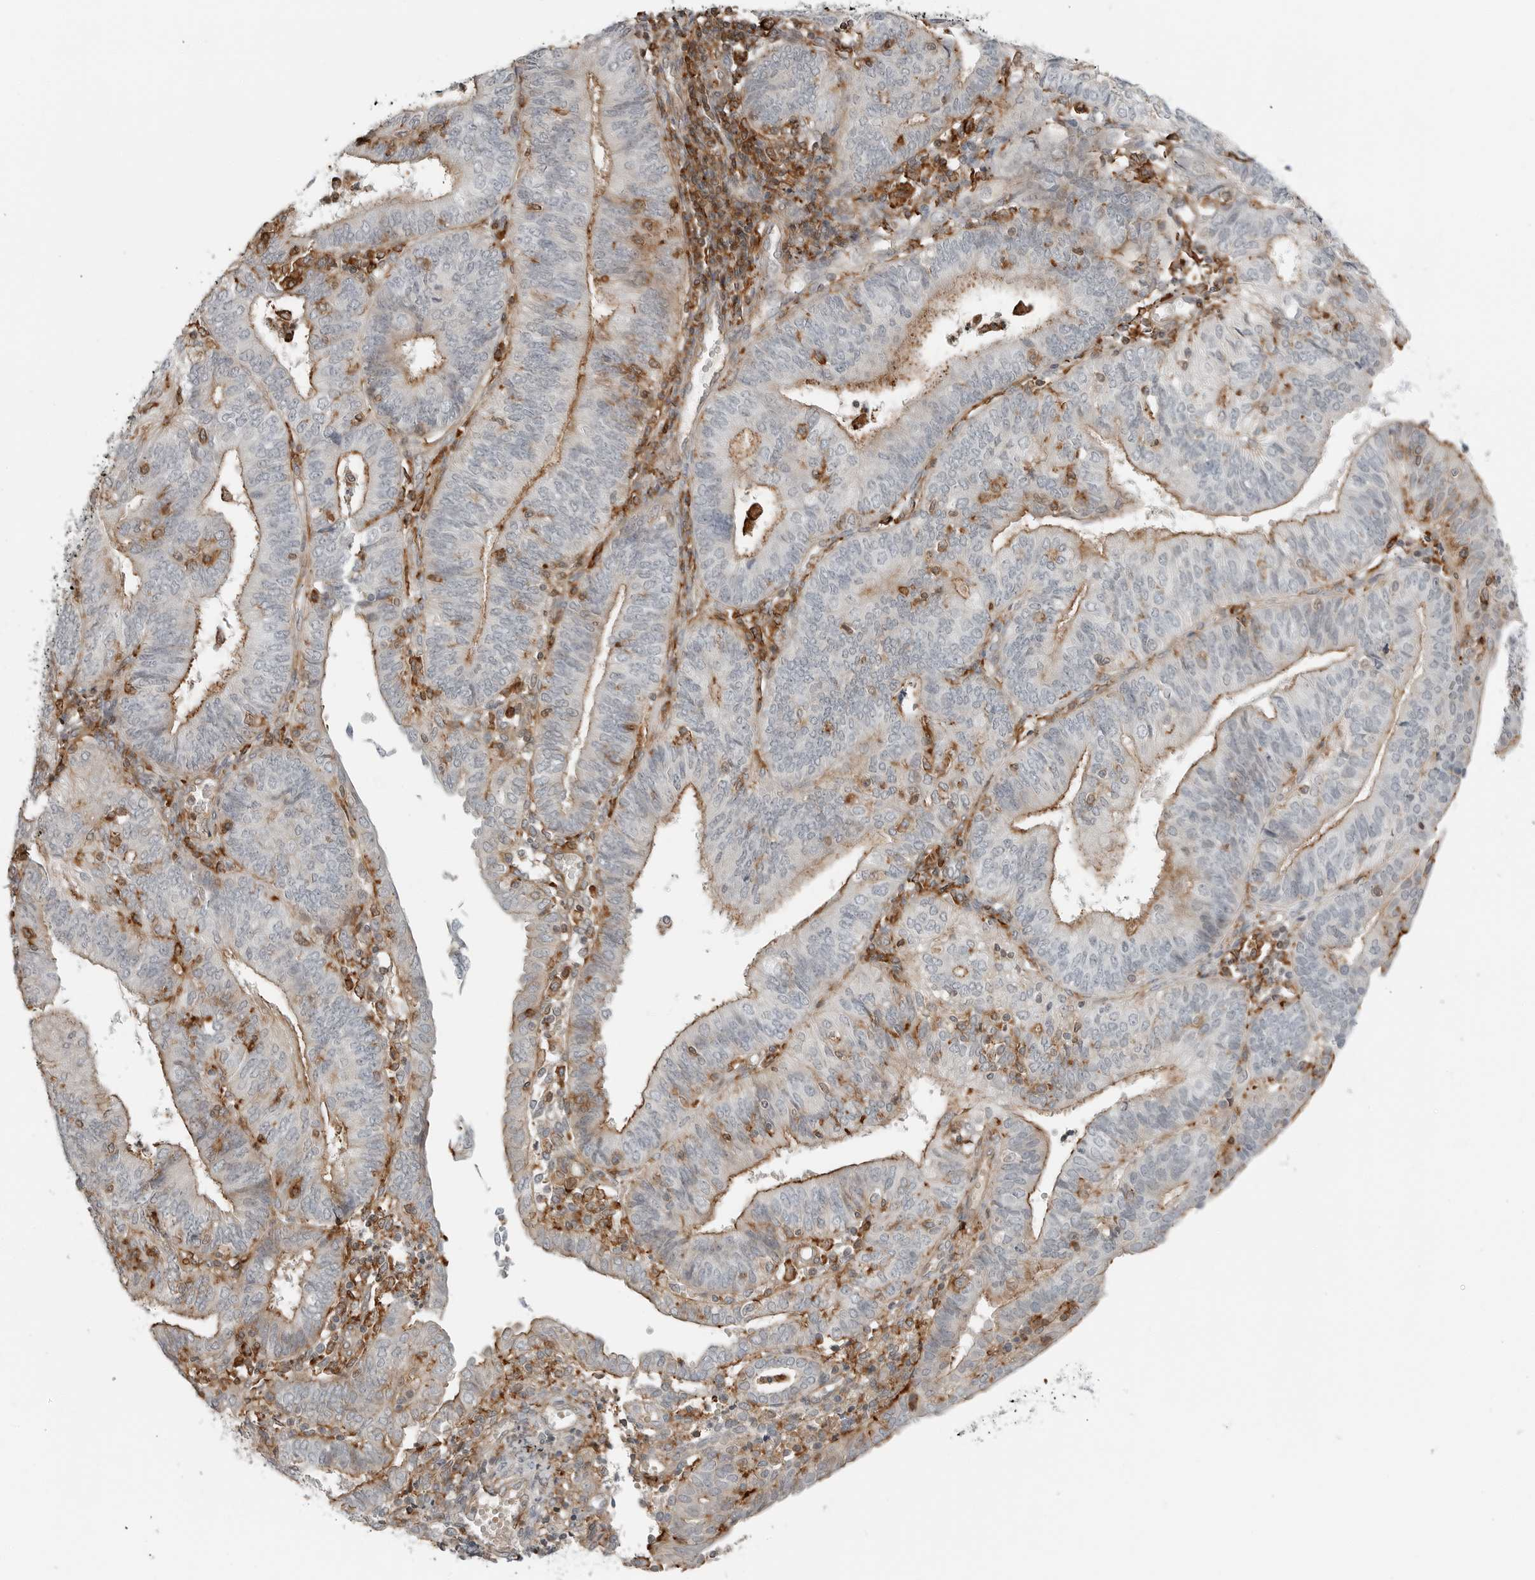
{"staining": {"intensity": "moderate", "quantity": "25%-75%", "location": "cytoplasmic/membranous"}, "tissue": "endometrial cancer", "cell_type": "Tumor cells", "image_type": "cancer", "snomed": [{"axis": "morphology", "description": "Adenocarcinoma, NOS"}, {"axis": "topography", "description": "Endometrium"}], "caption": "Moderate cytoplasmic/membranous expression is present in about 25%-75% of tumor cells in endometrial cancer (adenocarcinoma). (DAB (3,3'-diaminobenzidine) = brown stain, brightfield microscopy at high magnification).", "gene": "LEFTY2", "patient": {"sex": "female", "age": 58}}